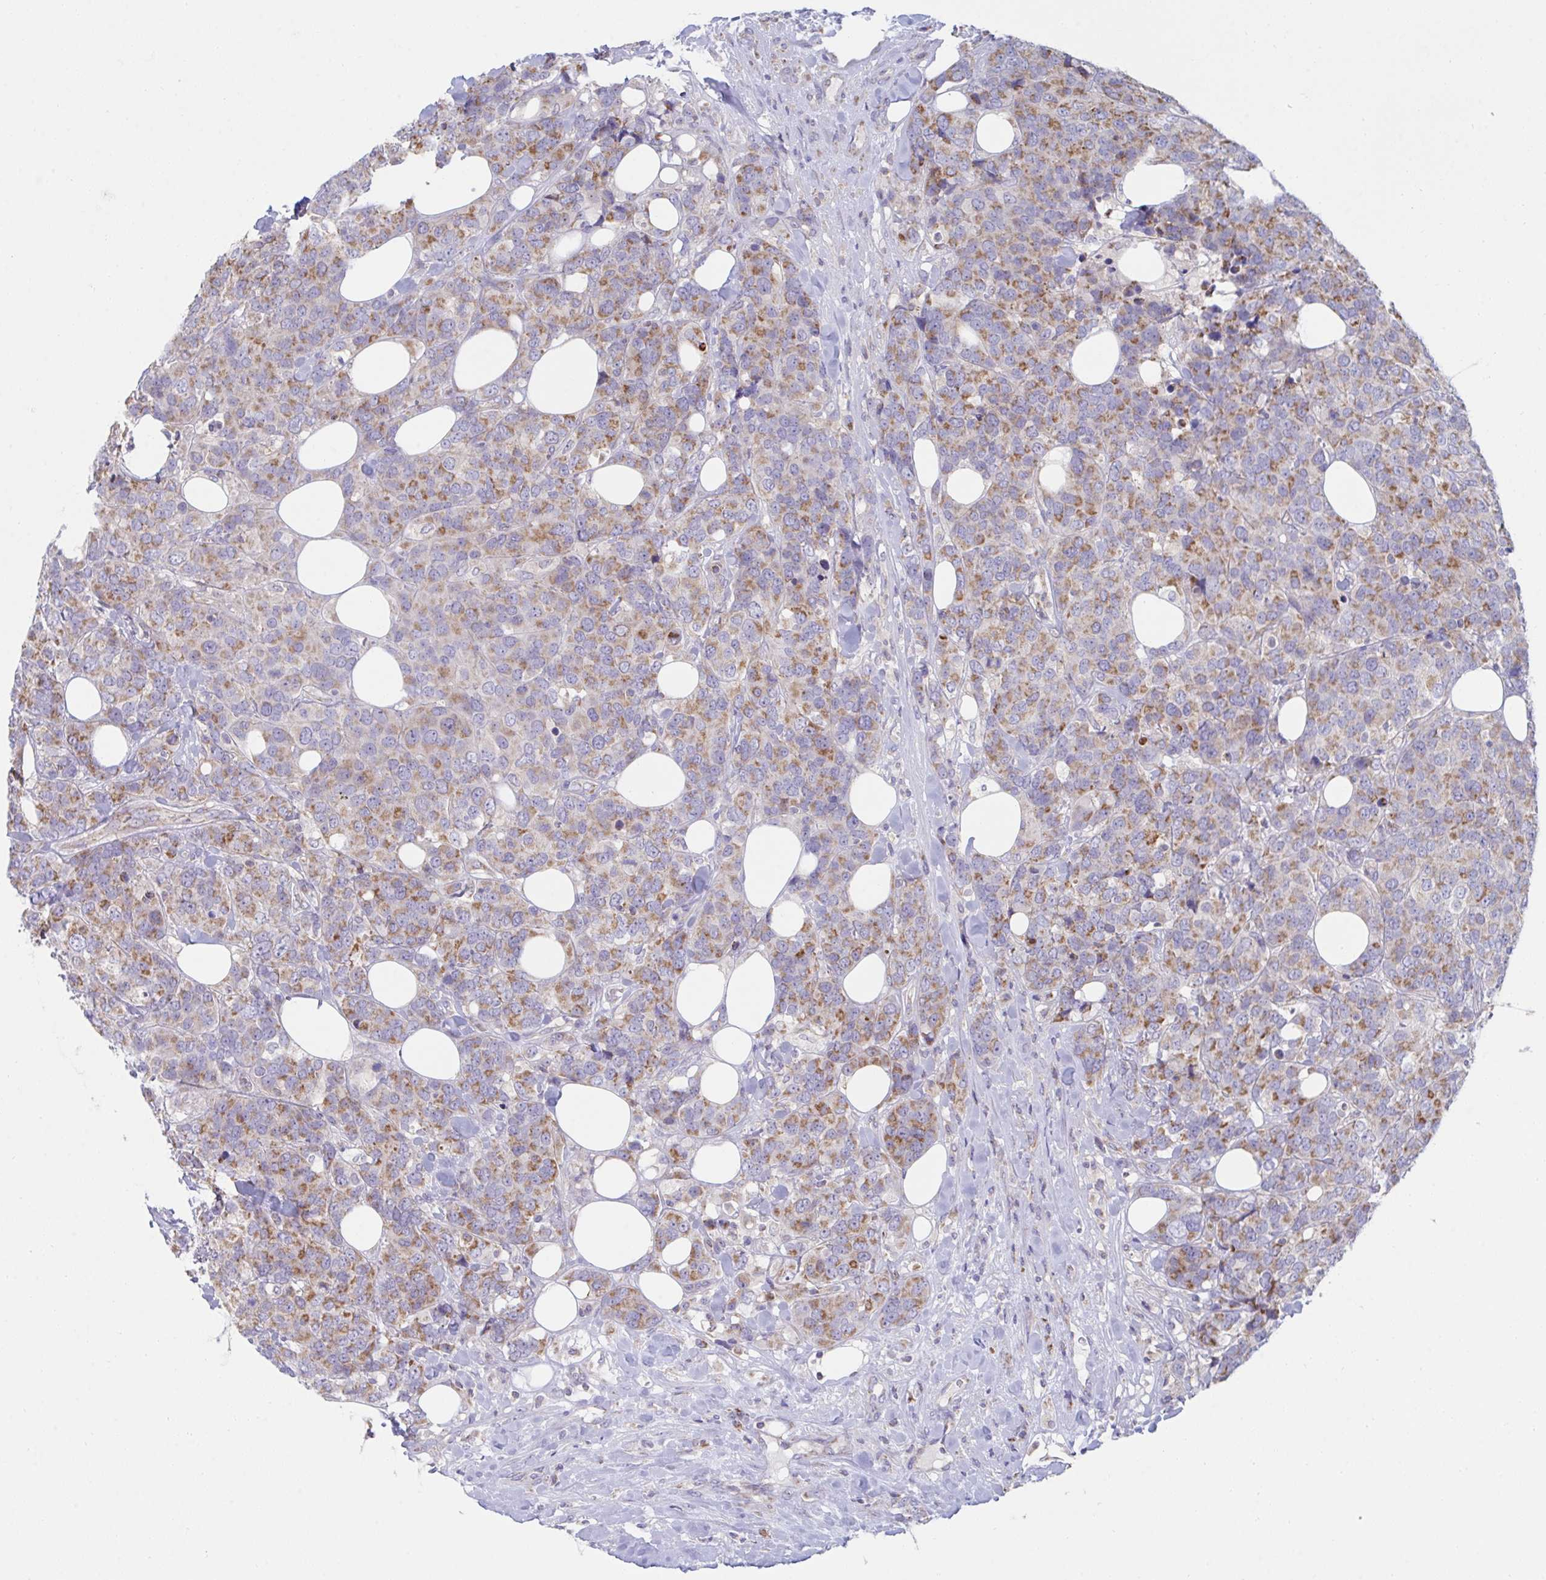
{"staining": {"intensity": "moderate", "quantity": ">75%", "location": "cytoplasmic/membranous"}, "tissue": "breast cancer", "cell_type": "Tumor cells", "image_type": "cancer", "snomed": [{"axis": "morphology", "description": "Lobular carcinoma"}, {"axis": "topography", "description": "Breast"}], "caption": "Tumor cells exhibit moderate cytoplasmic/membranous staining in about >75% of cells in breast cancer. (DAB (3,3'-diaminobenzidine) IHC, brown staining for protein, blue staining for nuclei).", "gene": "NDUFA7", "patient": {"sex": "female", "age": 59}}